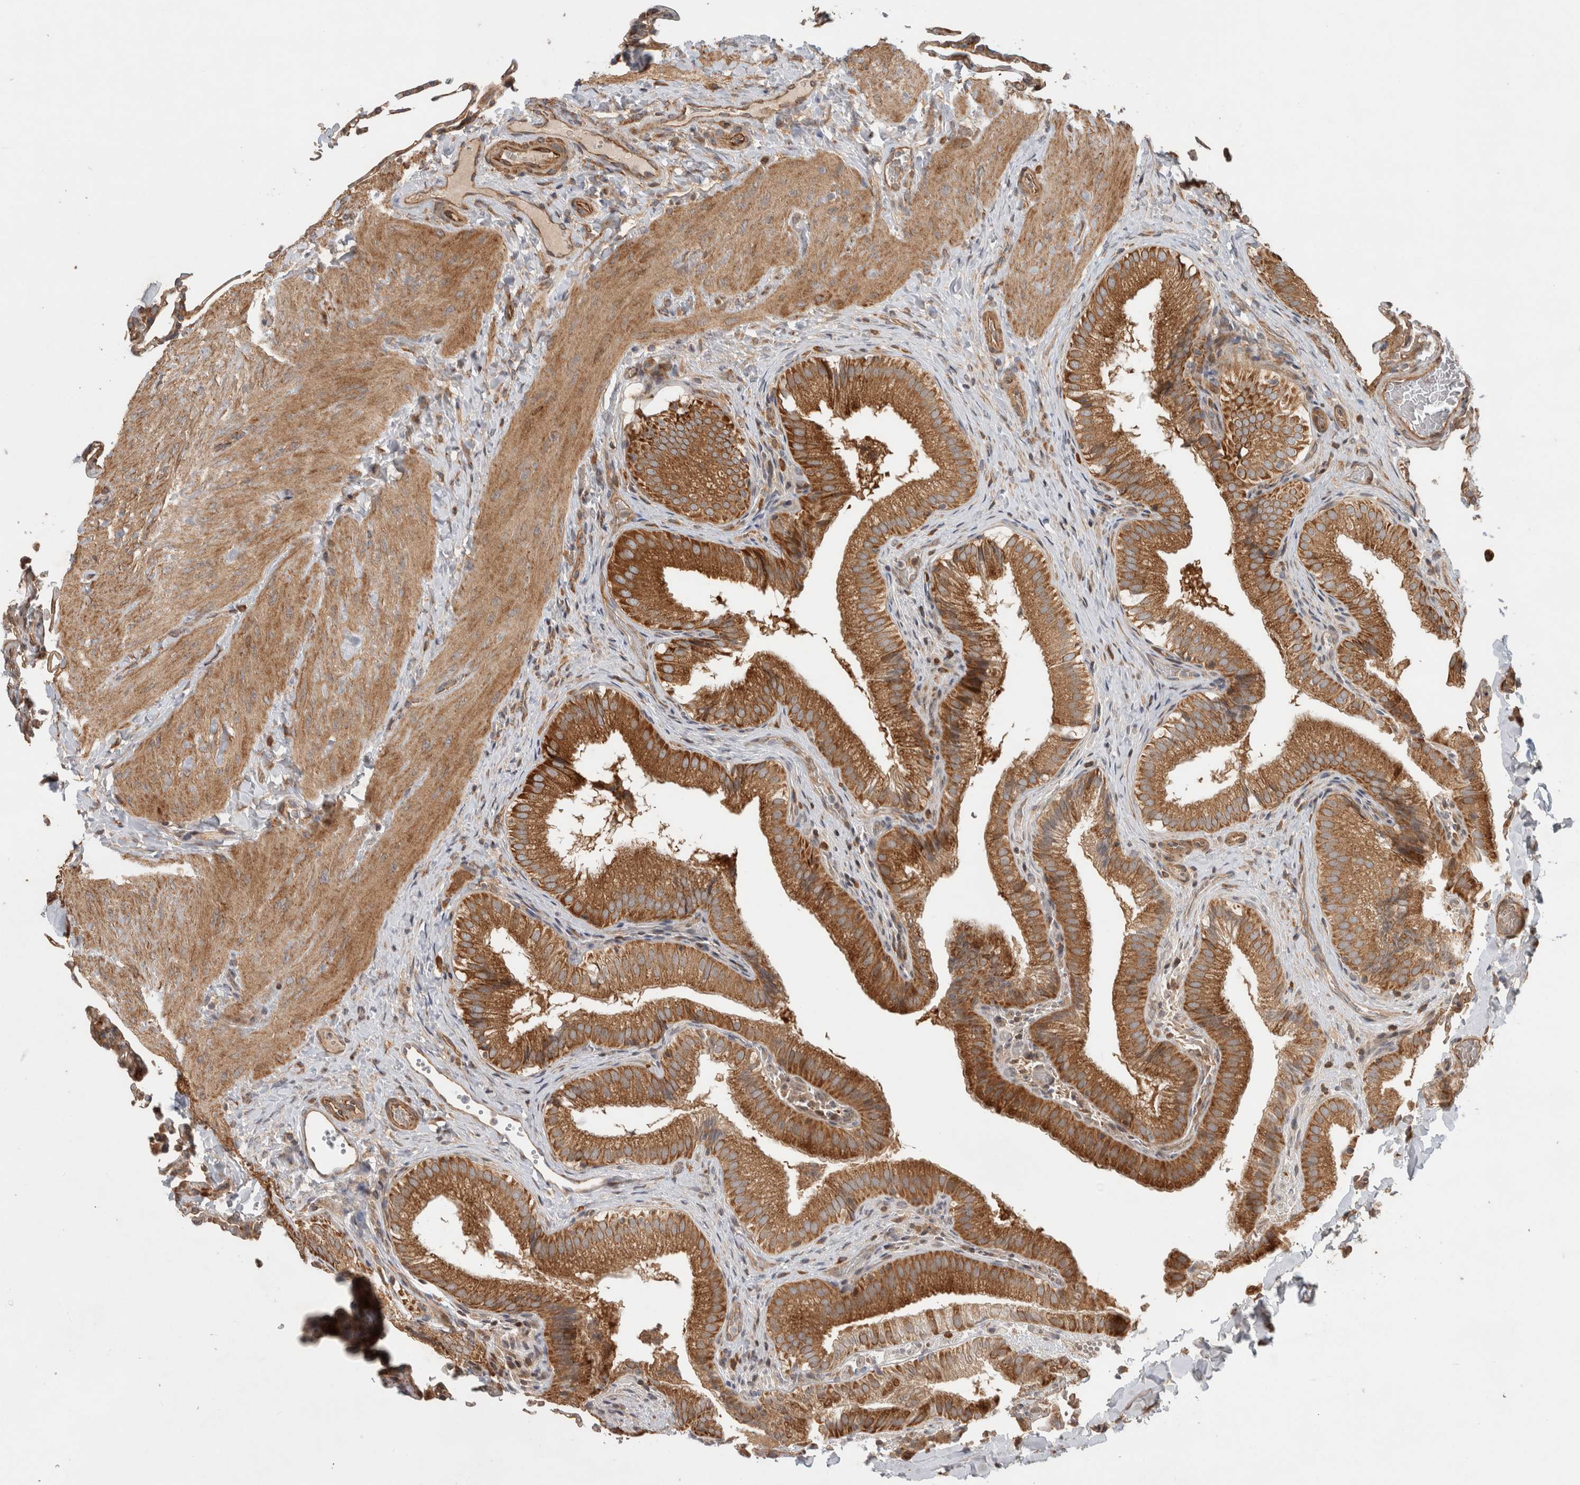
{"staining": {"intensity": "strong", "quantity": ">75%", "location": "cytoplasmic/membranous"}, "tissue": "gallbladder", "cell_type": "Glandular cells", "image_type": "normal", "snomed": [{"axis": "morphology", "description": "Normal tissue, NOS"}, {"axis": "topography", "description": "Gallbladder"}], "caption": "Immunohistochemistry (IHC) (DAB) staining of benign human gallbladder exhibits strong cytoplasmic/membranous protein expression in about >75% of glandular cells. (DAB = brown stain, brightfield microscopy at high magnification).", "gene": "TUBD1", "patient": {"sex": "female", "age": 30}}